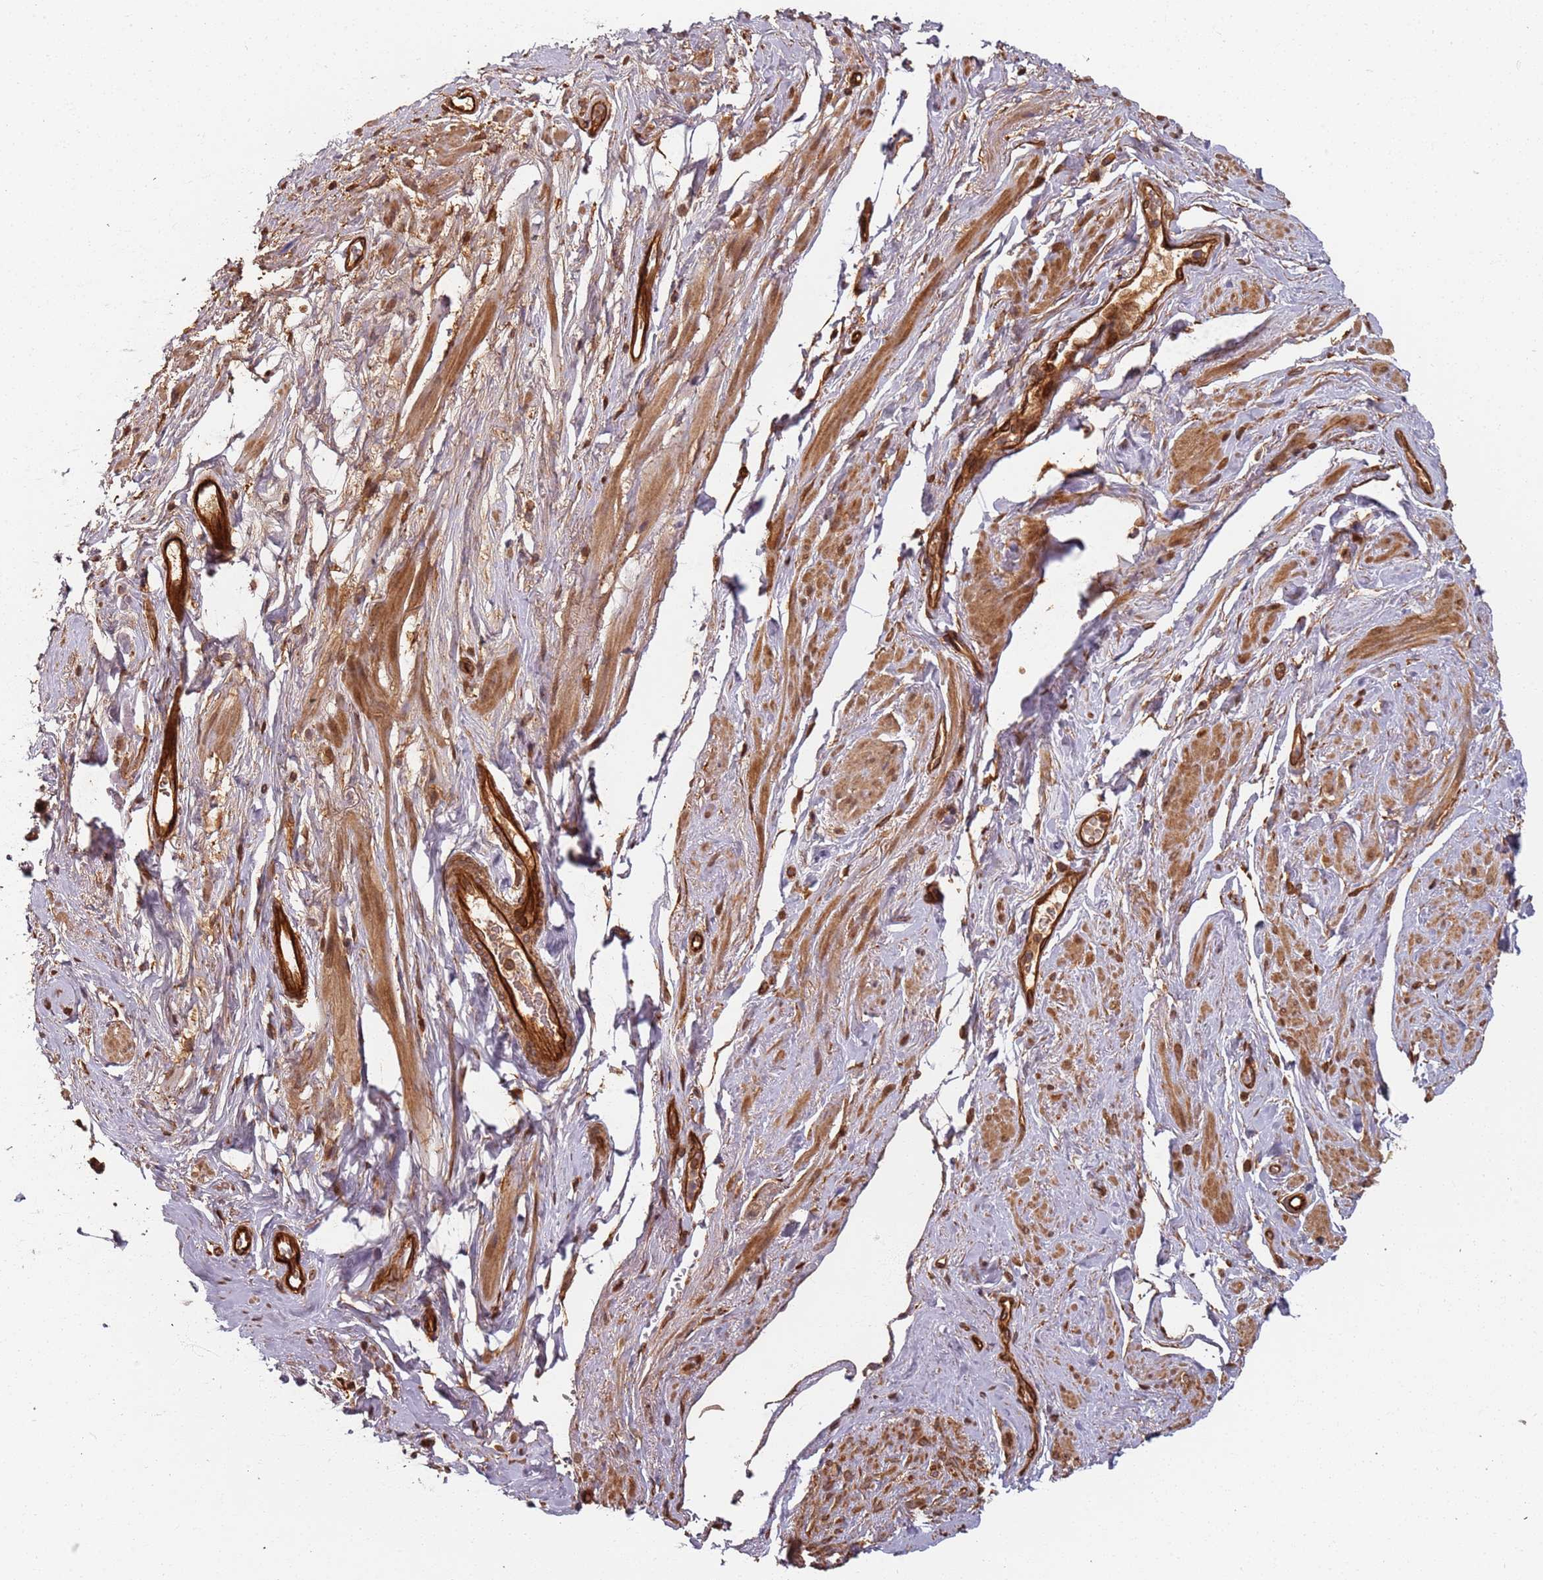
{"staining": {"intensity": "strong", "quantity": ">75%", "location": "cytoplasmic/membranous,nuclear"}, "tissue": "smooth muscle", "cell_type": "Smooth muscle cells", "image_type": "normal", "snomed": [{"axis": "morphology", "description": "Normal tissue, NOS"}, {"axis": "topography", "description": "Smooth muscle"}, {"axis": "topography", "description": "Peripheral nerve tissue"}], "caption": "This is an image of immunohistochemistry staining of unremarkable smooth muscle, which shows strong positivity in the cytoplasmic/membranous,nuclear of smooth muscle cells.", "gene": "SDCCAG8", "patient": {"sex": "male", "age": 69}}